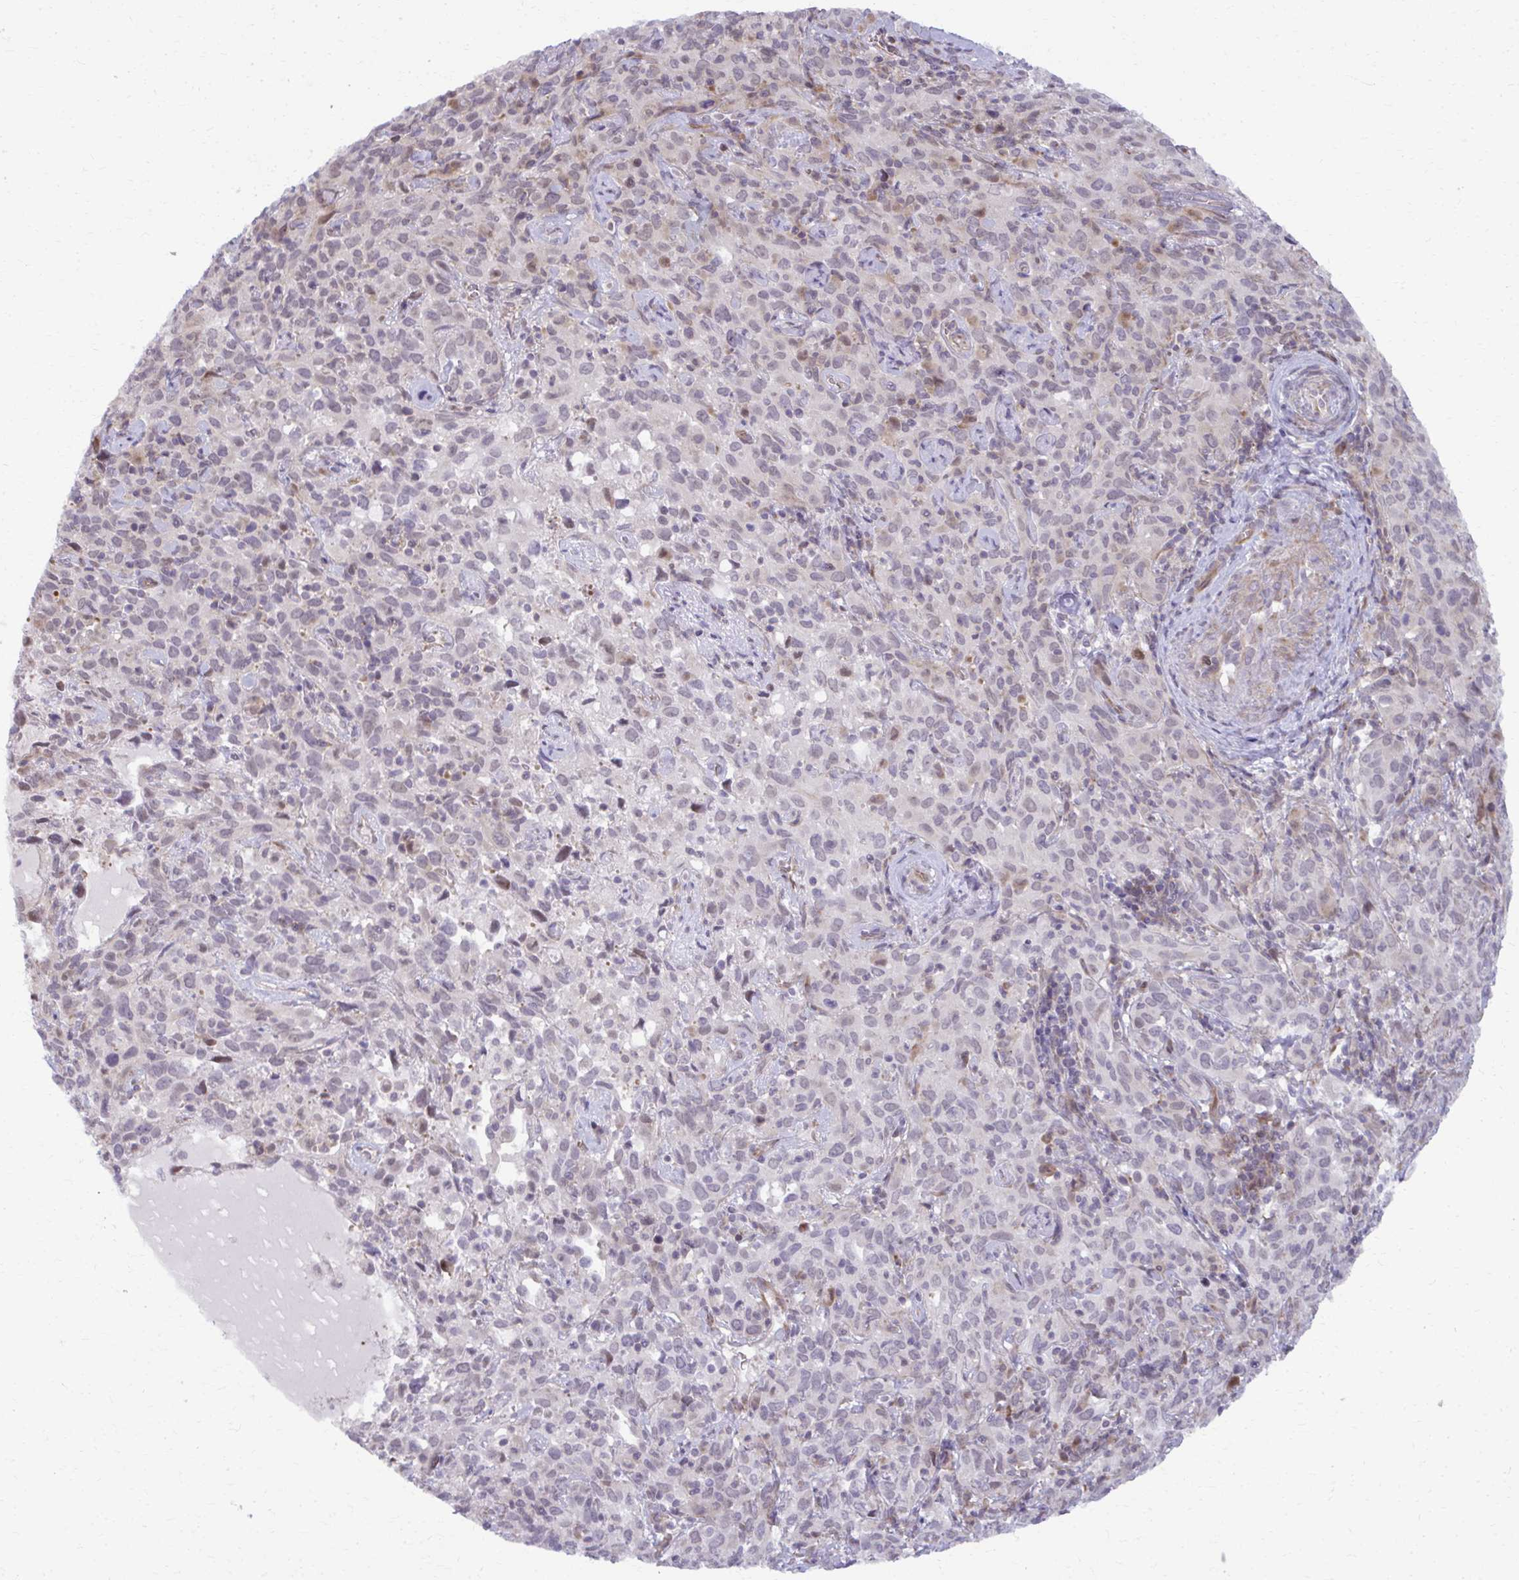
{"staining": {"intensity": "weak", "quantity": "<25%", "location": "cytoplasmic/membranous"}, "tissue": "cervical cancer", "cell_type": "Tumor cells", "image_type": "cancer", "snomed": [{"axis": "morphology", "description": "Normal tissue, NOS"}, {"axis": "morphology", "description": "Squamous cell carcinoma, NOS"}, {"axis": "topography", "description": "Cervix"}], "caption": "A high-resolution micrograph shows immunohistochemistry staining of cervical cancer (squamous cell carcinoma), which shows no significant staining in tumor cells.", "gene": "MAF1", "patient": {"sex": "female", "age": 51}}